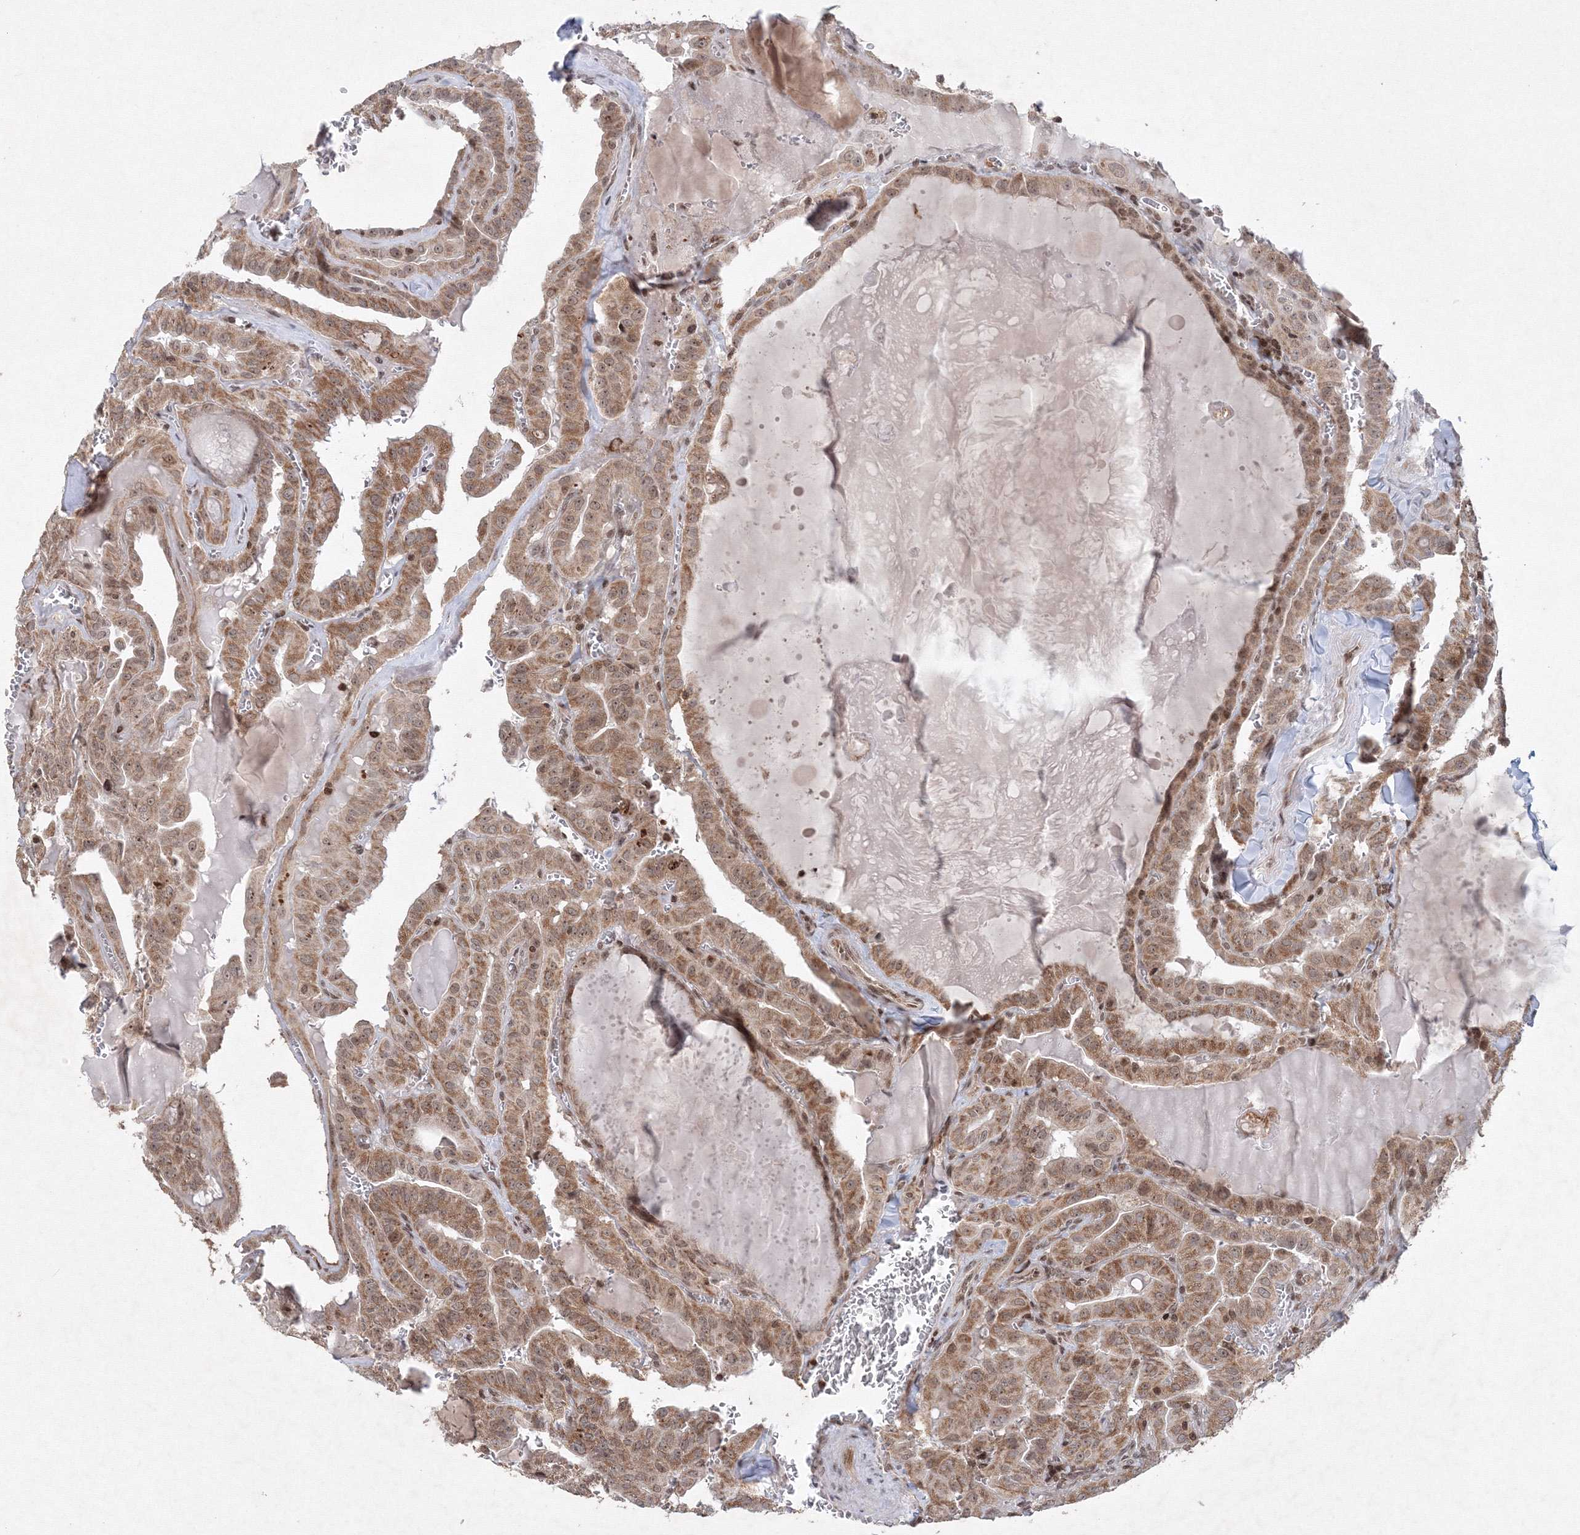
{"staining": {"intensity": "moderate", "quantity": "25%-75%", "location": "cytoplasmic/membranous,nuclear"}, "tissue": "thyroid cancer", "cell_type": "Tumor cells", "image_type": "cancer", "snomed": [{"axis": "morphology", "description": "Papillary adenocarcinoma, NOS"}, {"axis": "topography", "description": "Thyroid gland"}], "caption": "Immunohistochemistry (IHC) histopathology image of thyroid cancer (papillary adenocarcinoma) stained for a protein (brown), which shows medium levels of moderate cytoplasmic/membranous and nuclear expression in approximately 25%-75% of tumor cells.", "gene": "MKRN2", "patient": {"sex": "male", "age": 52}}